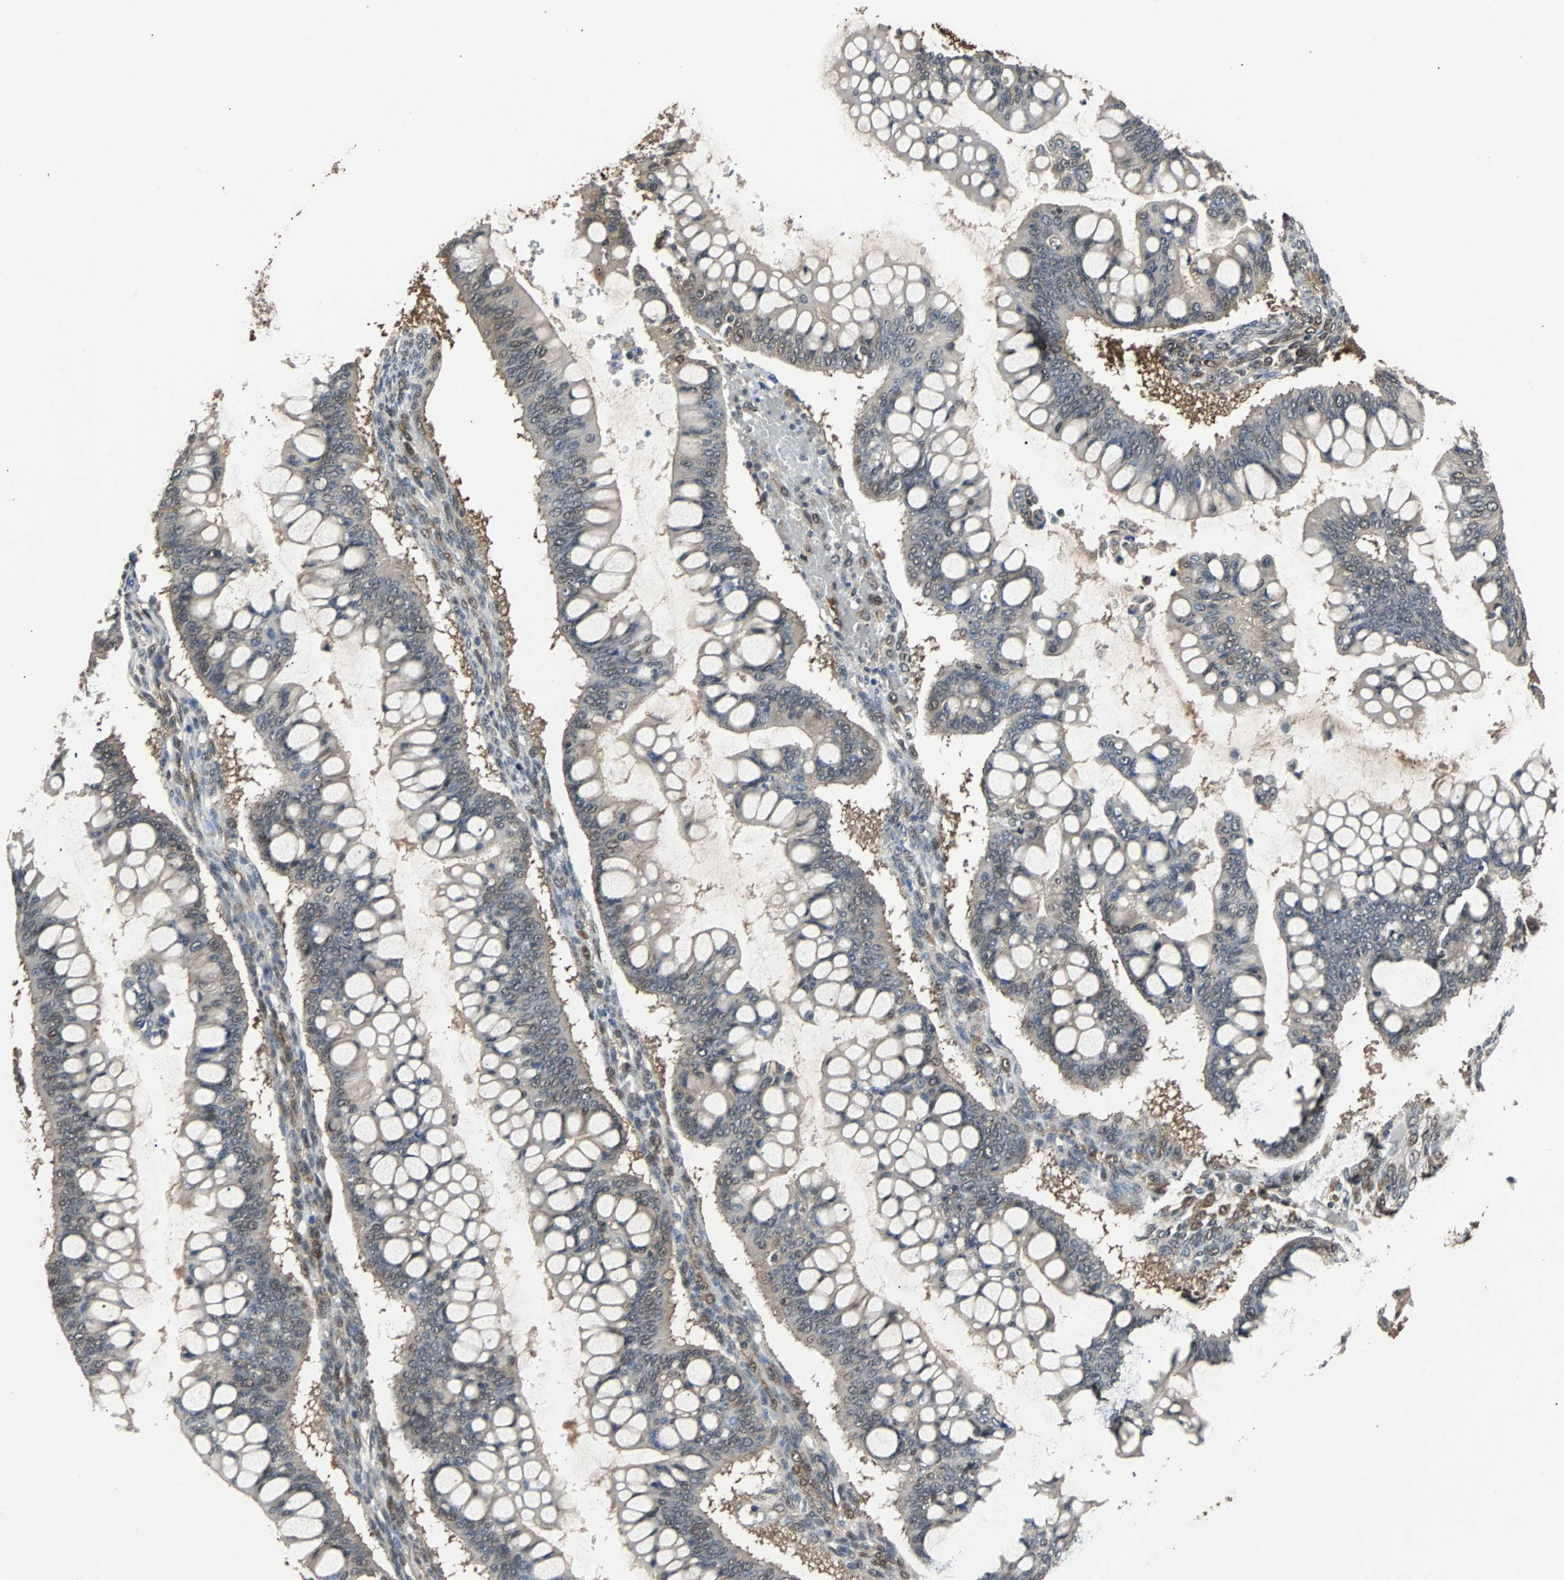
{"staining": {"intensity": "weak", "quantity": "25%-75%", "location": "cytoplasmic/membranous"}, "tissue": "ovarian cancer", "cell_type": "Tumor cells", "image_type": "cancer", "snomed": [{"axis": "morphology", "description": "Cystadenocarcinoma, mucinous, NOS"}, {"axis": "topography", "description": "Ovary"}], "caption": "Protein staining of ovarian cancer (mucinous cystadenocarcinoma) tissue reveals weak cytoplasmic/membranous positivity in about 25%-75% of tumor cells.", "gene": "PRDX6", "patient": {"sex": "female", "age": 73}}